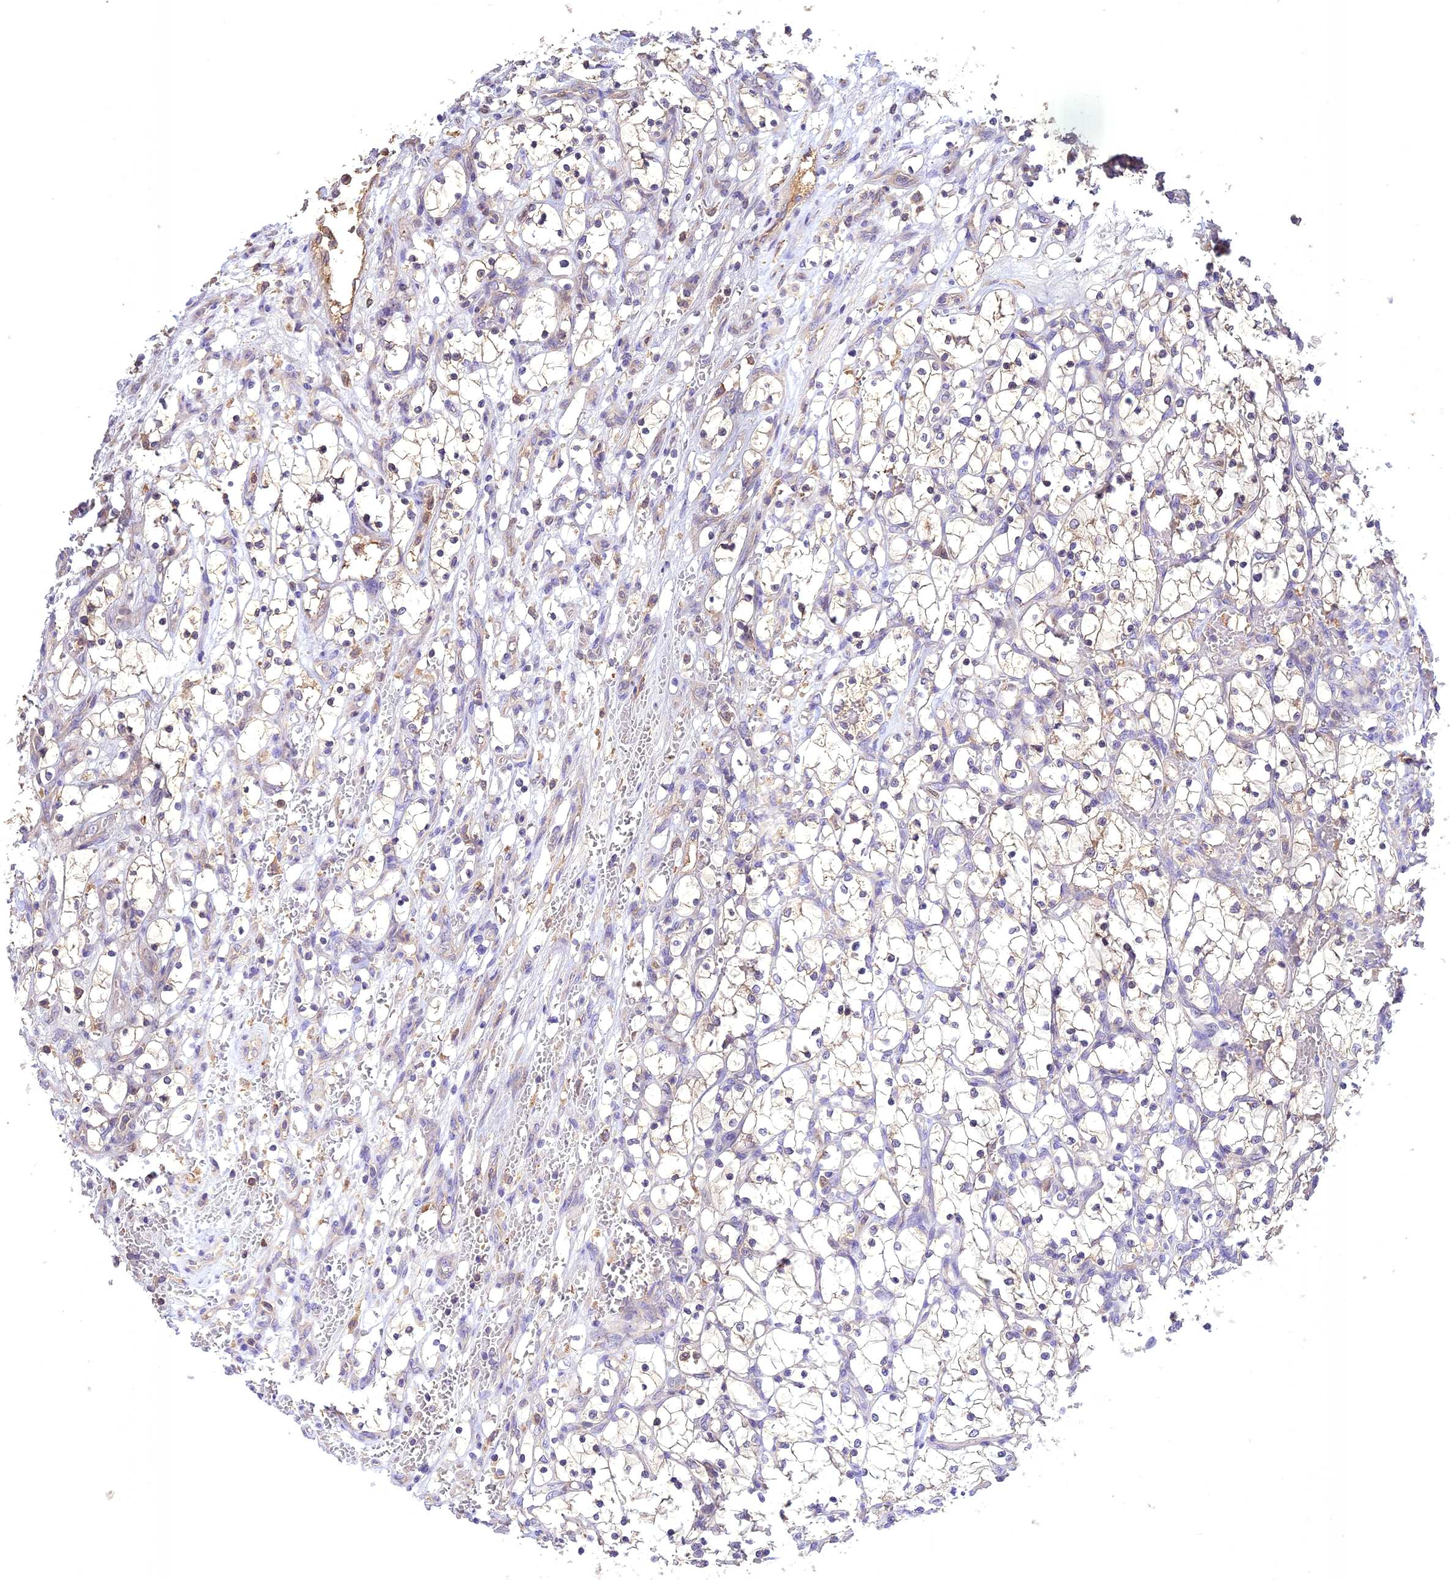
{"staining": {"intensity": "negative", "quantity": "none", "location": "none"}, "tissue": "renal cancer", "cell_type": "Tumor cells", "image_type": "cancer", "snomed": [{"axis": "morphology", "description": "Adenocarcinoma, NOS"}, {"axis": "topography", "description": "Kidney"}], "caption": "Immunohistochemistry (IHC) of human renal cancer (adenocarcinoma) demonstrates no expression in tumor cells.", "gene": "NUDT8", "patient": {"sex": "female", "age": 69}}